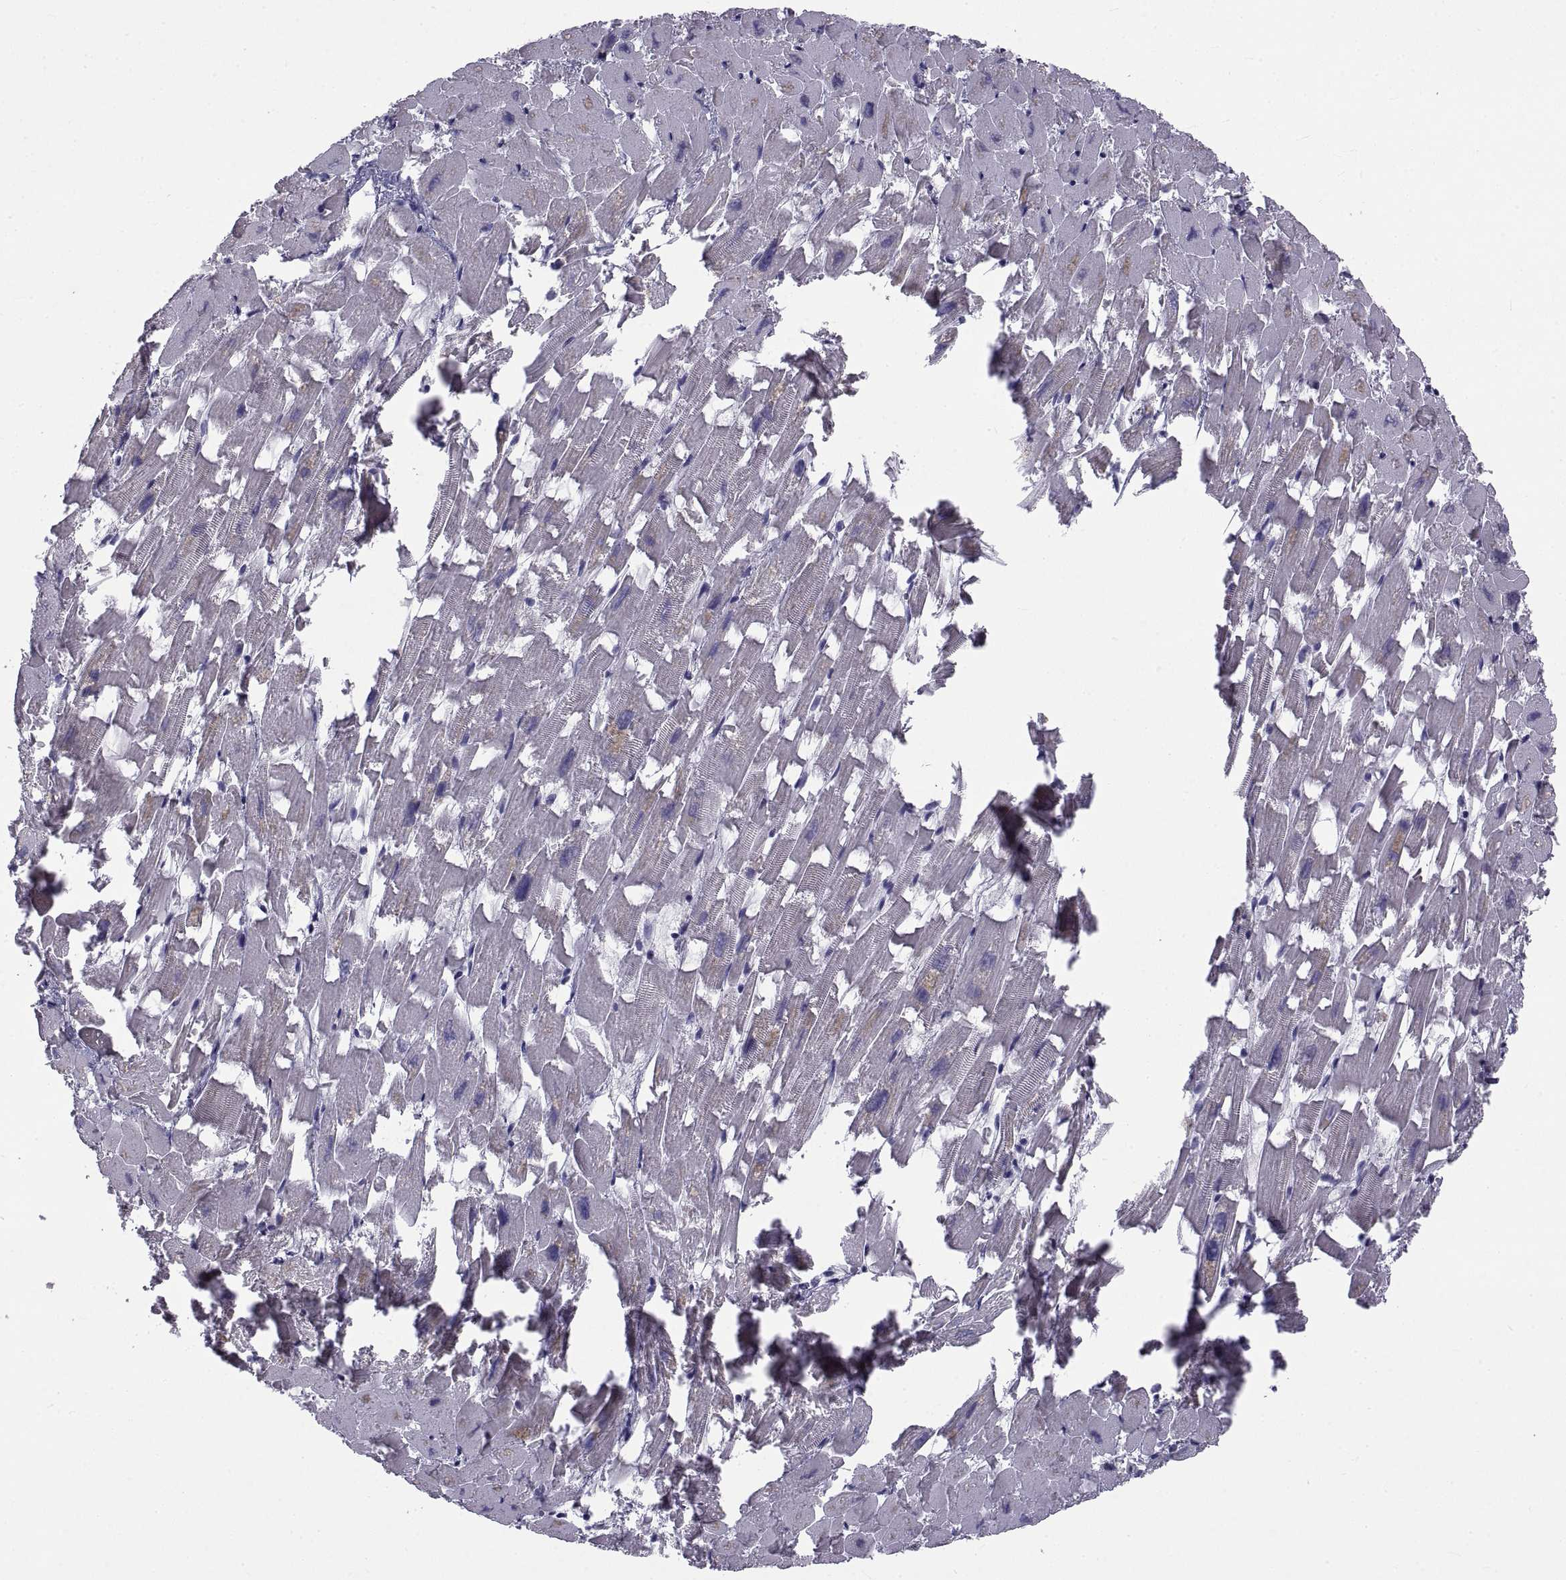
{"staining": {"intensity": "negative", "quantity": "none", "location": "none"}, "tissue": "heart muscle", "cell_type": "Cardiomyocytes", "image_type": "normal", "snomed": [{"axis": "morphology", "description": "Normal tissue, NOS"}, {"axis": "topography", "description": "Heart"}], "caption": "Image shows no protein expression in cardiomyocytes of unremarkable heart muscle.", "gene": "NPTX2", "patient": {"sex": "female", "age": 64}}